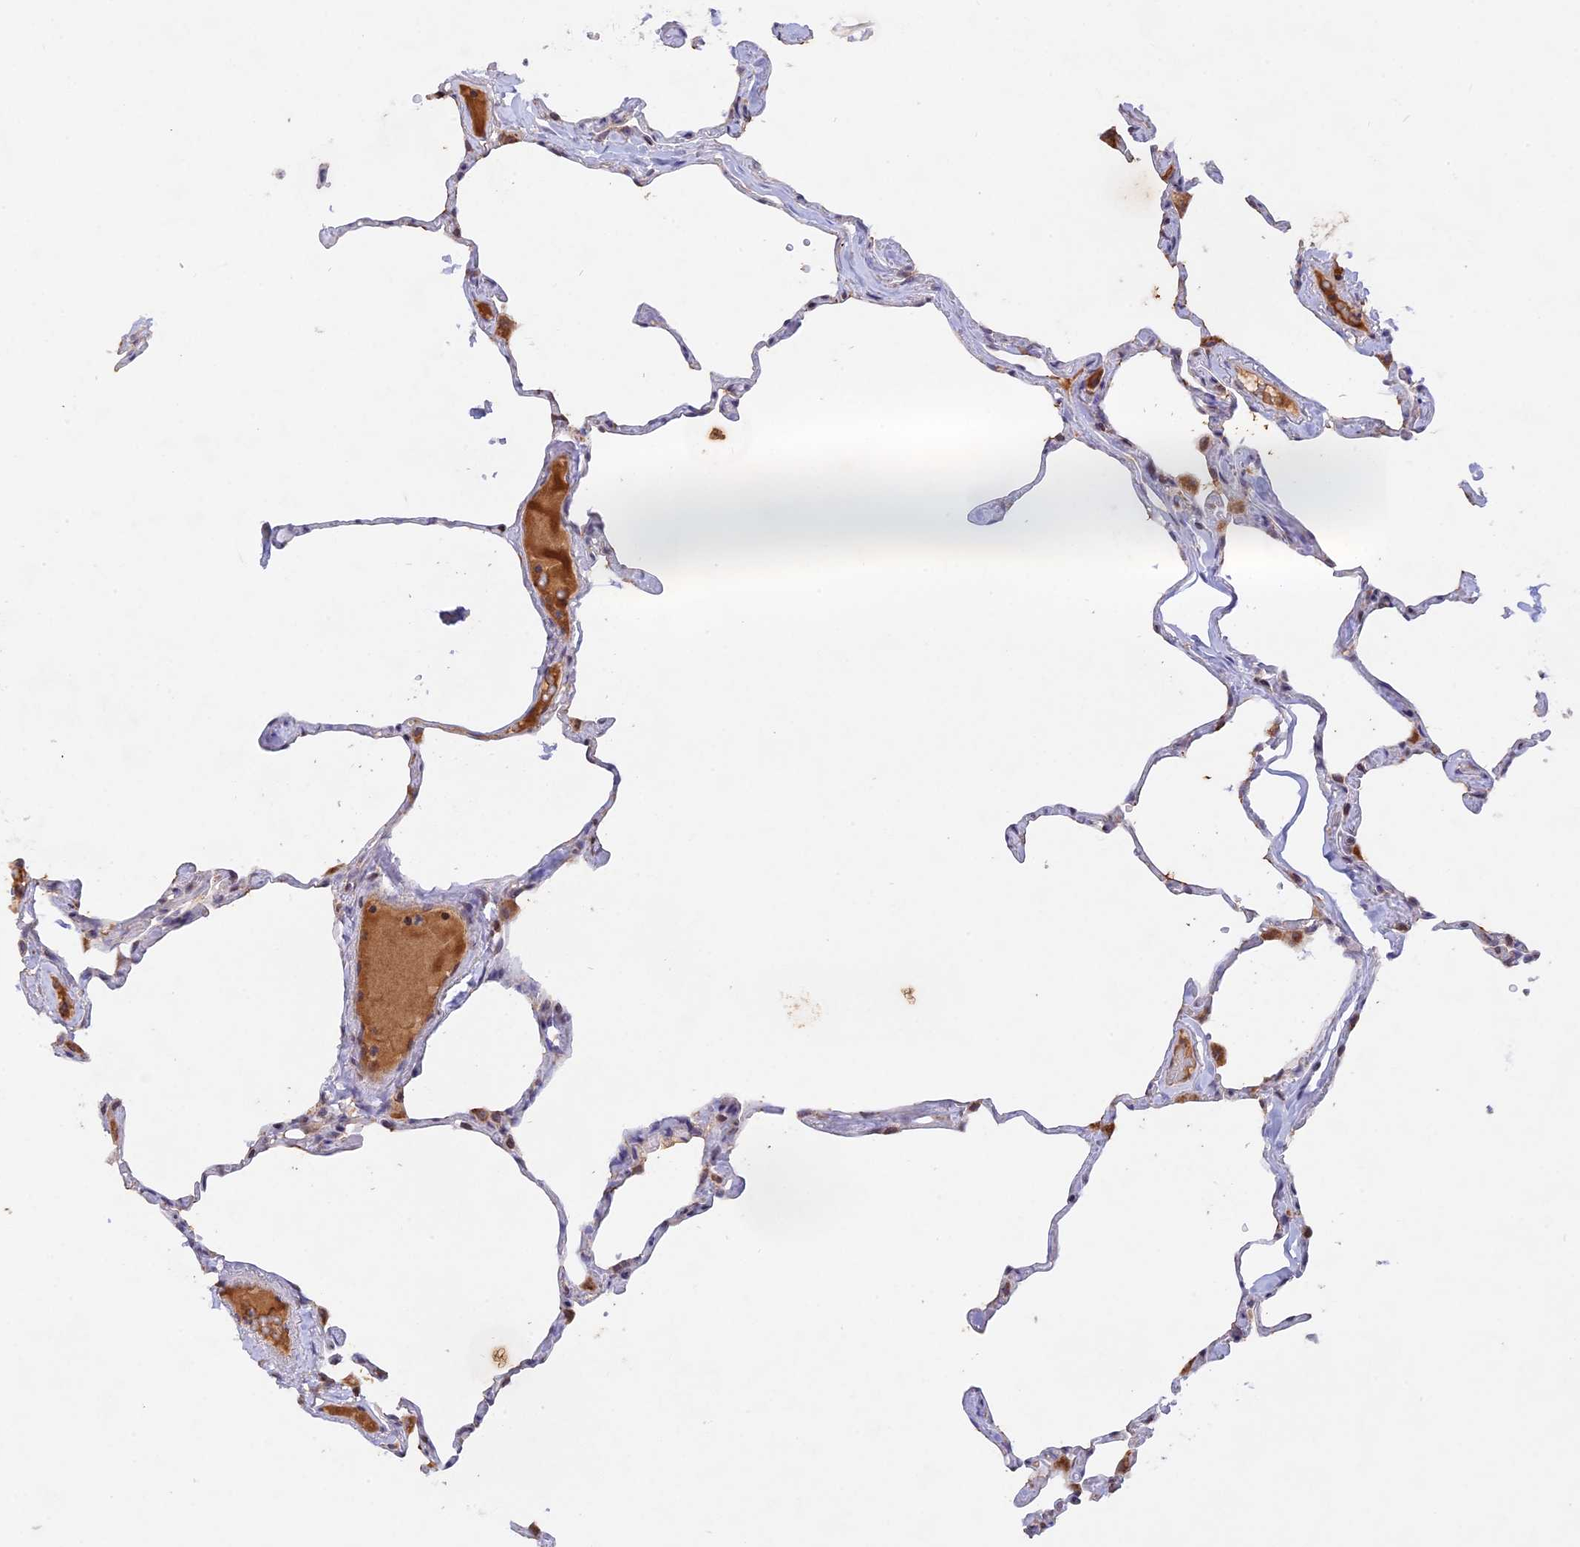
{"staining": {"intensity": "moderate", "quantity": "<25%", "location": "cytoplasmic/membranous"}, "tissue": "lung", "cell_type": "Alveolar cells", "image_type": "normal", "snomed": [{"axis": "morphology", "description": "Normal tissue, NOS"}, {"axis": "topography", "description": "Lung"}], "caption": "Benign lung shows moderate cytoplasmic/membranous positivity in about <25% of alveolar cells (Brightfield microscopy of DAB IHC at high magnification)..", "gene": "MPV17L", "patient": {"sex": "male", "age": 65}}